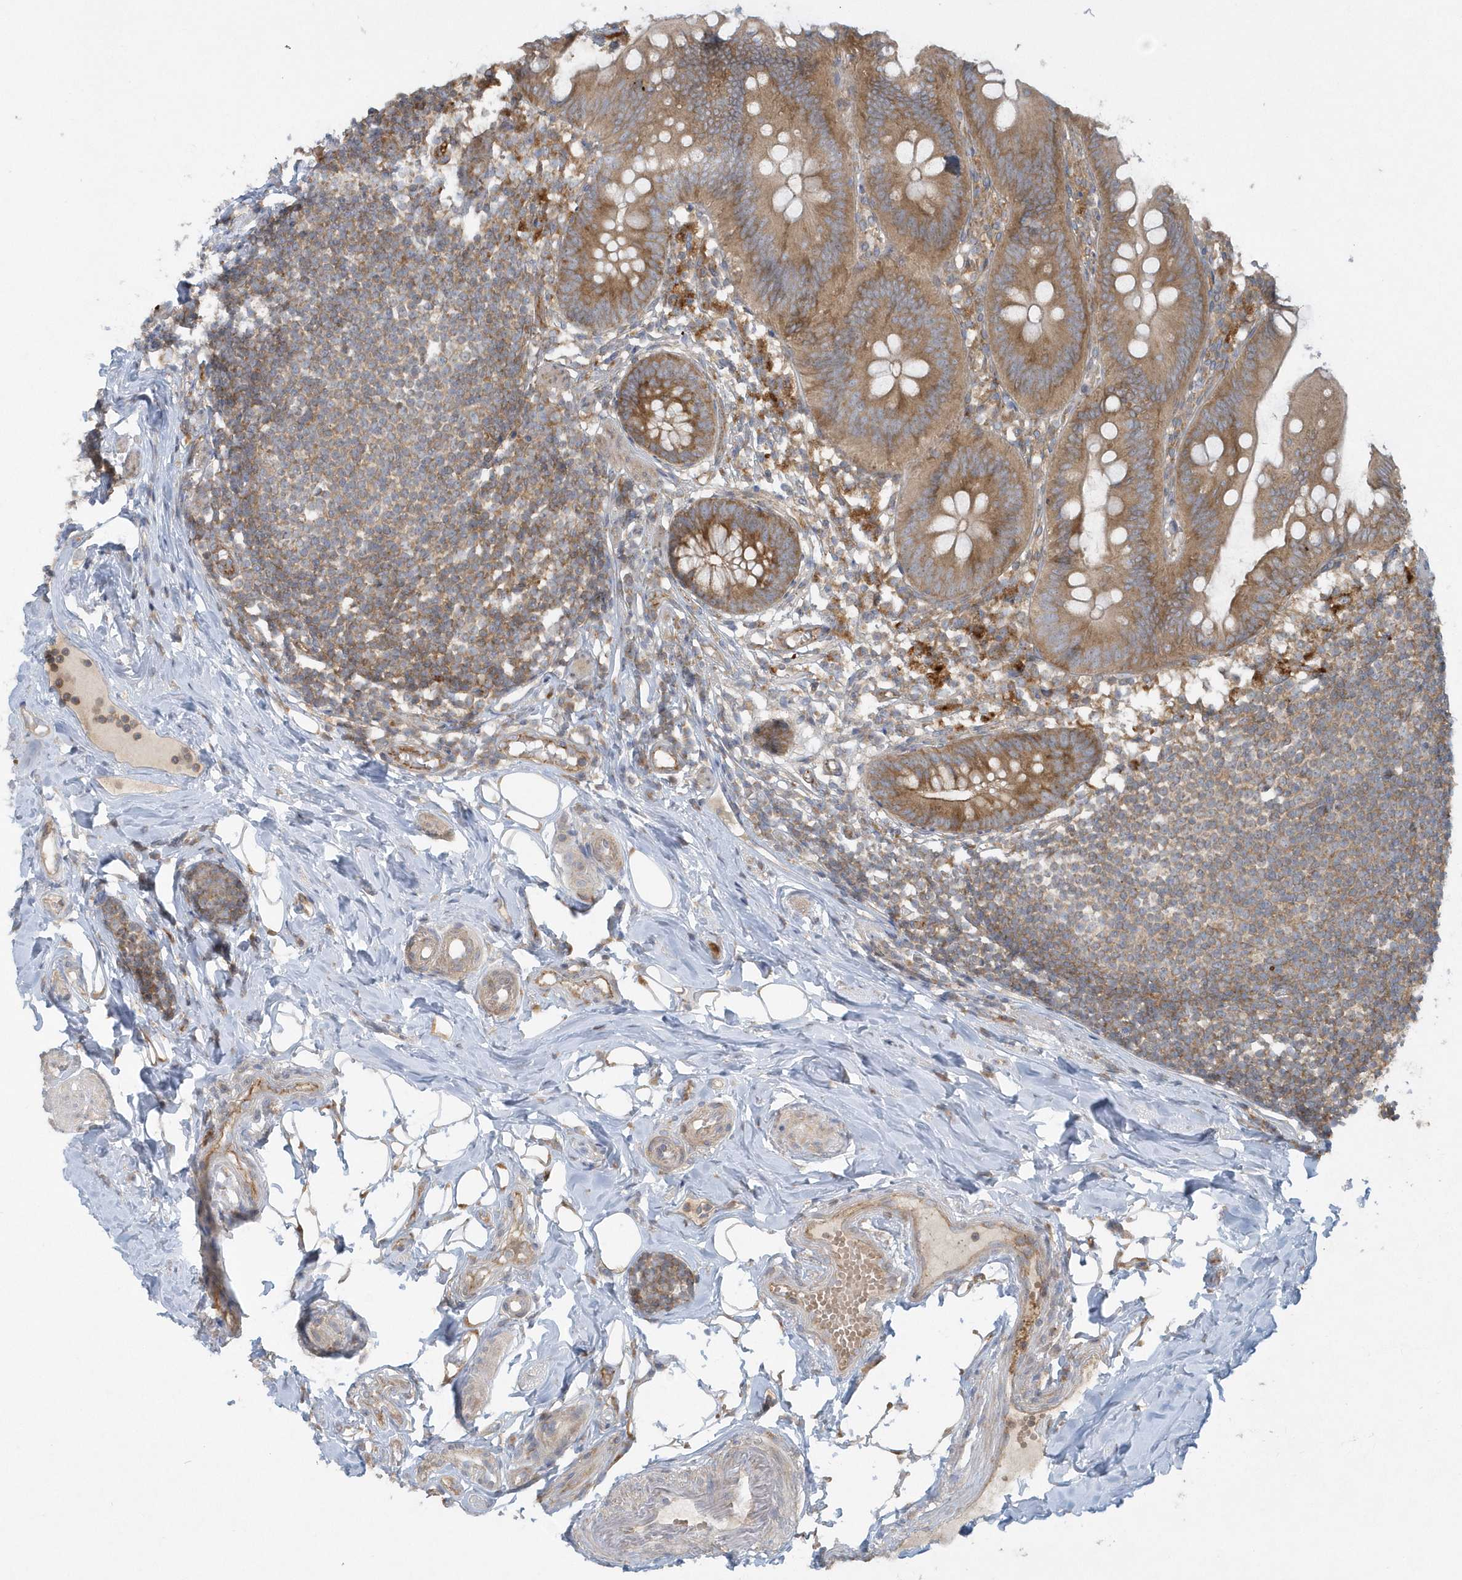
{"staining": {"intensity": "moderate", "quantity": ">75%", "location": "cytoplasmic/membranous"}, "tissue": "appendix", "cell_type": "Glandular cells", "image_type": "normal", "snomed": [{"axis": "morphology", "description": "Normal tissue, NOS"}, {"axis": "topography", "description": "Appendix"}], "caption": "Immunohistochemical staining of normal appendix displays >75% levels of moderate cytoplasmic/membranous protein expression in approximately >75% of glandular cells.", "gene": "CNOT10", "patient": {"sex": "female", "age": 62}}